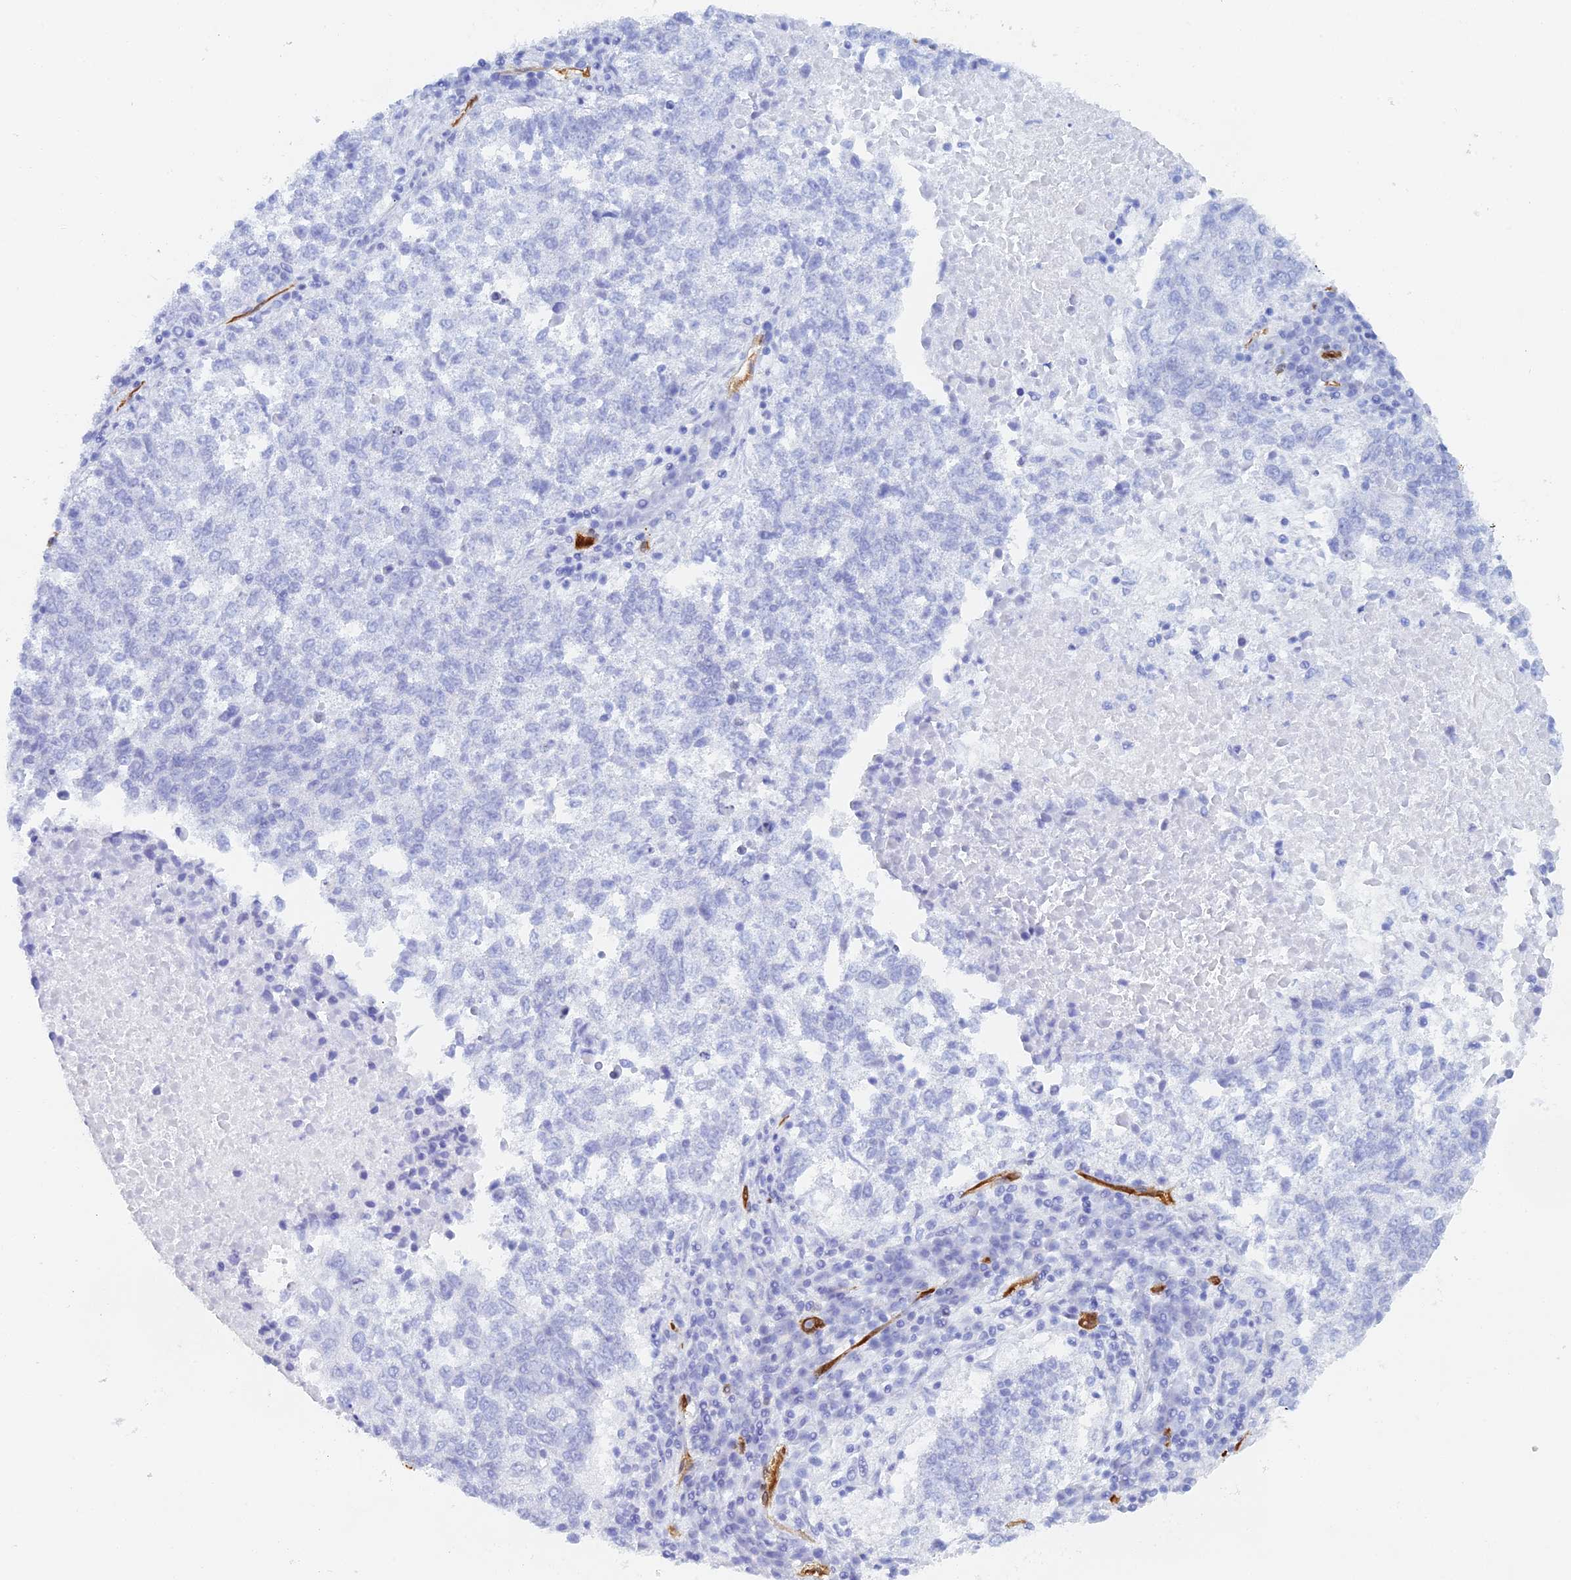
{"staining": {"intensity": "negative", "quantity": "none", "location": "none"}, "tissue": "lung cancer", "cell_type": "Tumor cells", "image_type": "cancer", "snomed": [{"axis": "morphology", "description": "Squamous cell carcinoma, NOS"}, {"axis": "topography", "description": "Lung"}], "caption": "A histopathology image of lung cancer stained for a protein exhibits no brown staining in tumor cells.", "gene": "CRIP2", "patient": {"sex": "male", "age": 73}}